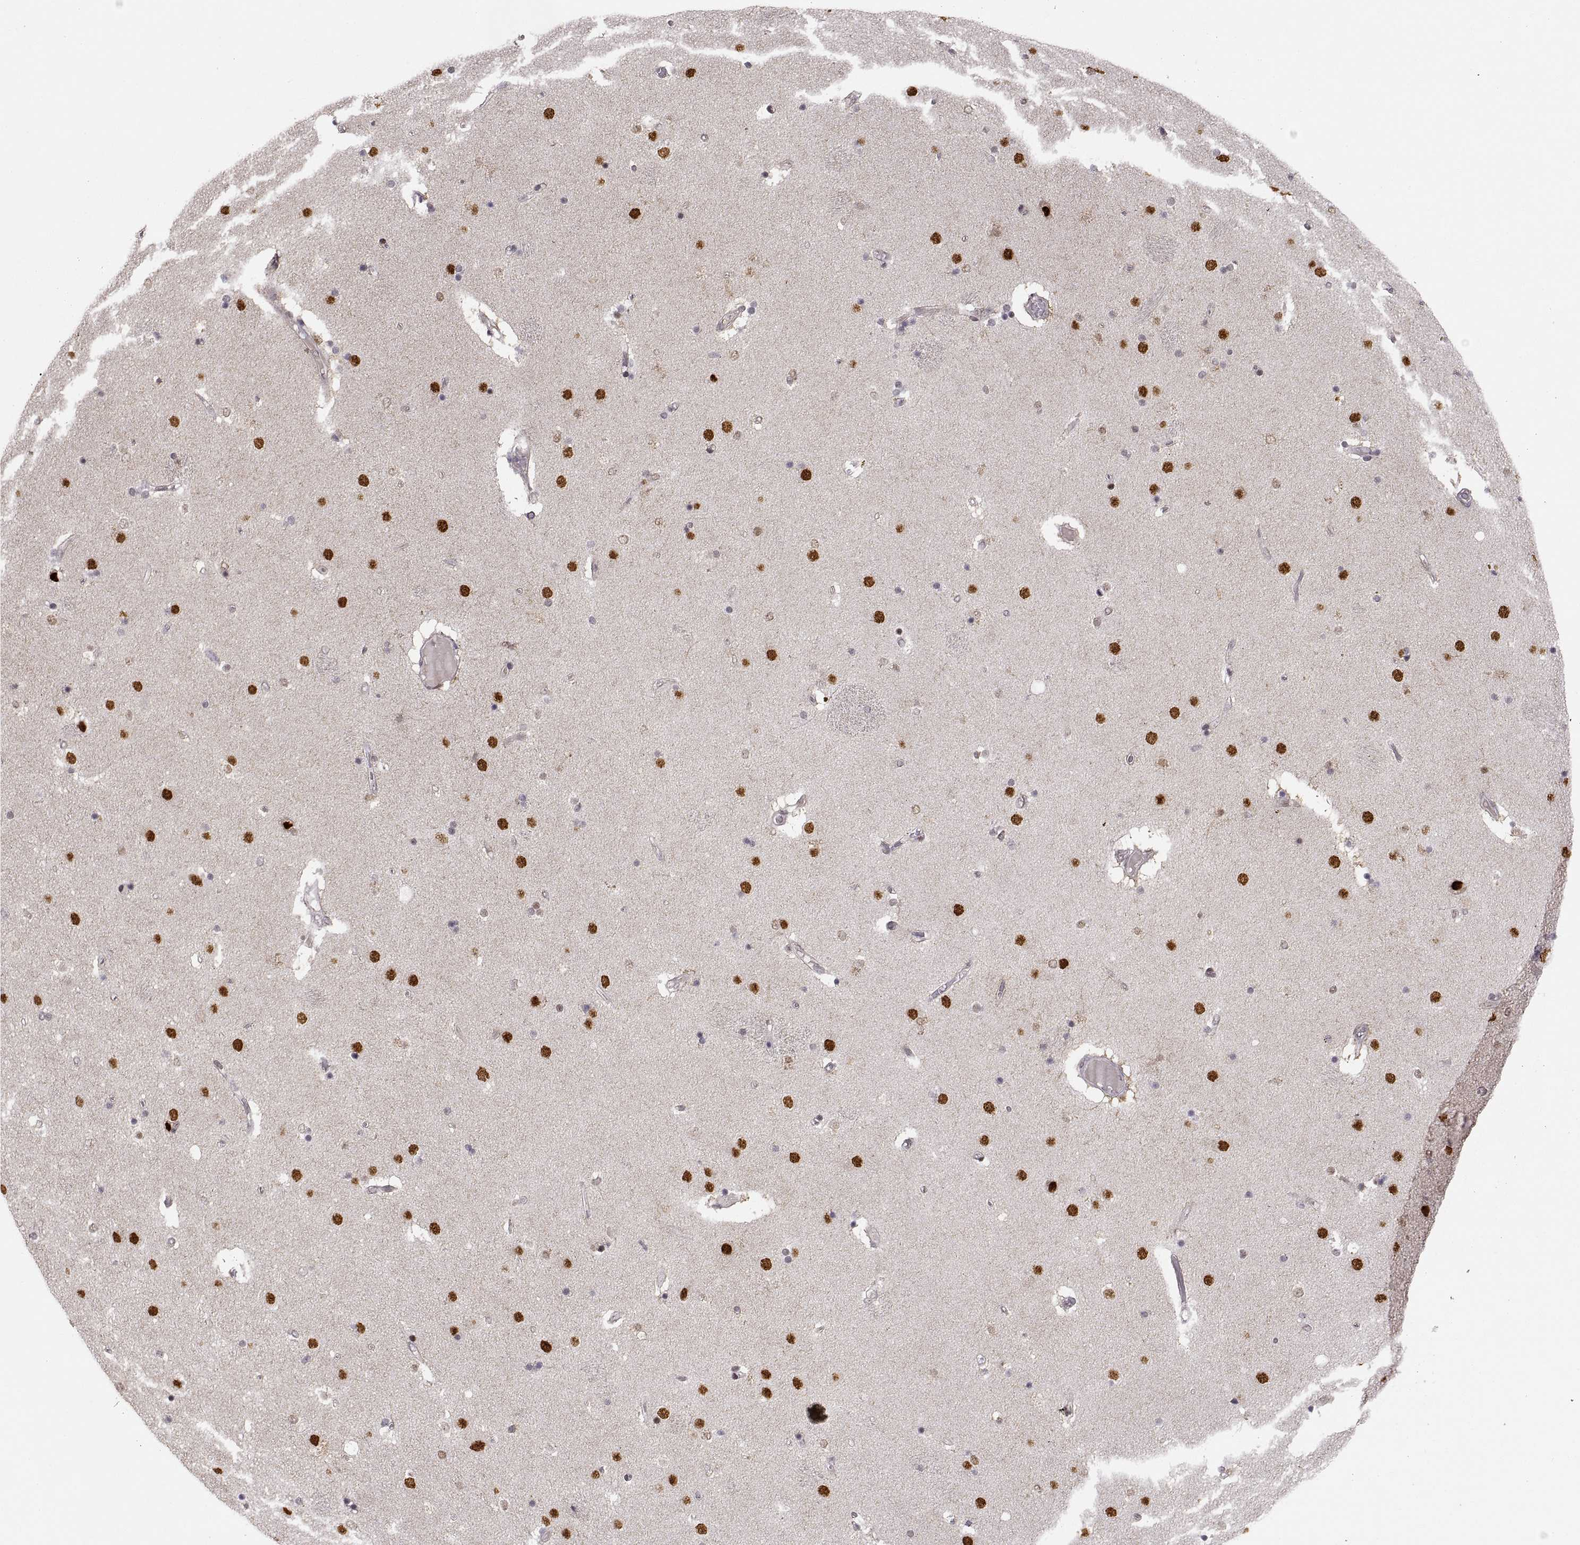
{"staining": {"intensity": "strong", "quantity": "<25%", "location": "nuclear"}, "tissue": "caudate", "cell_type": "Glial cells", "image_type": "normal", "snomed": [{"axis": "morphology", "description": "Normal tissue, NOS"}, {"axis": "topography", "description": "Lateral ventricle wall"}], "caption": "DAB (3,3'-diaminobenzidine) immunohistochemical staining of normal human caudate shows strong nuclear protein staining in about <25% of glial cells.", "gene": "SNAI1", "patient": {"sex": "female", "age": 71}}